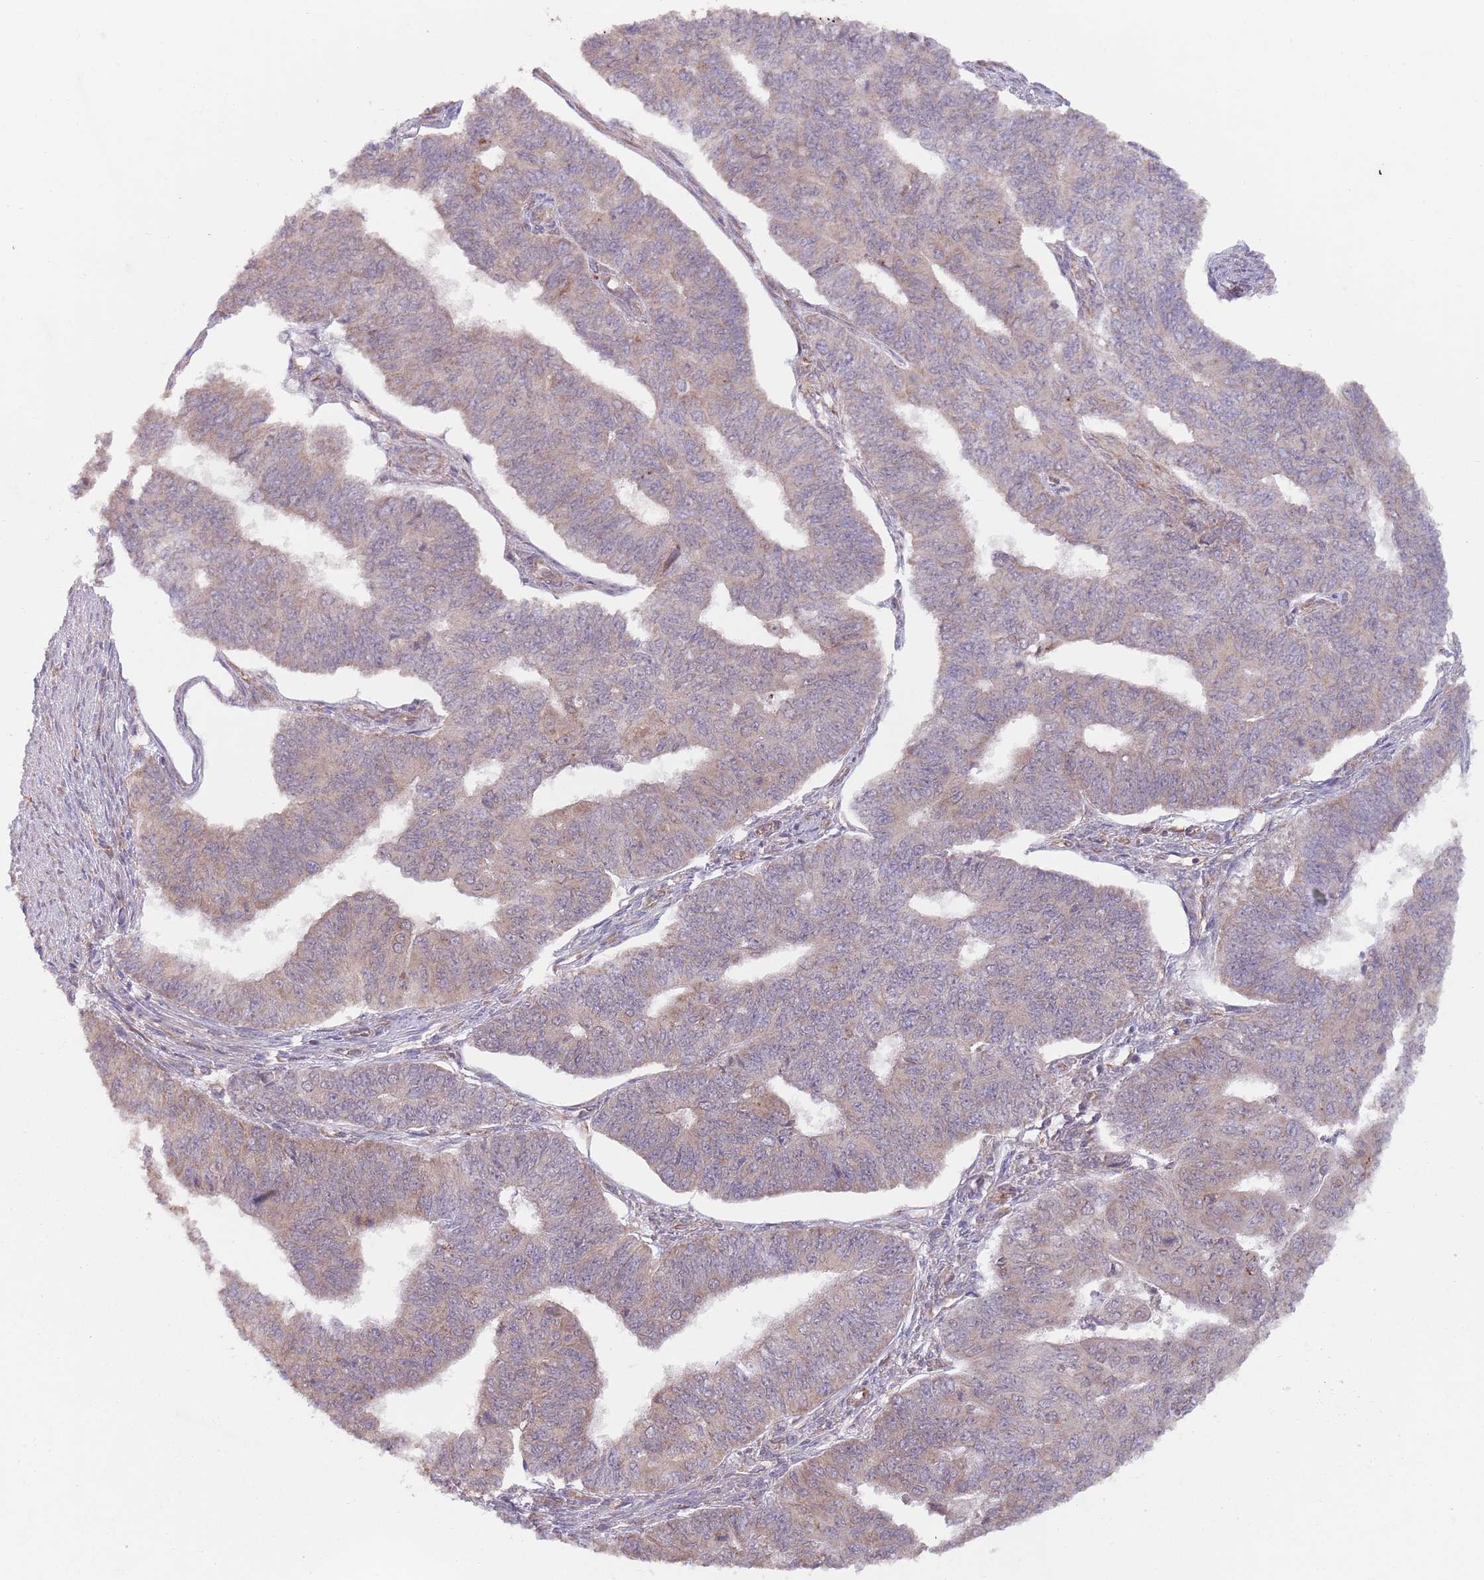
{"staining": {"intensity": "moderate", "quantity": "<25%", "location": "cytoplasmic/membranous"}, "tissue": "endometrial cancer", "cell_type": "Tumor cells", "image_type": "cancer", "snomed": [{"axis": "morphology", "description": "Adenocarcinoma, NOS"}, {"axis": "topography", "description": "Endometrium"}], "caption": "Protein expression analysis of adenocarcinoma (endometrial) shows moderate cytoplasmic/membranous positivity in approximately <25% of tumor cells.", "gene": "CHD9", "patient": {"sex": "female", "age": 32}}